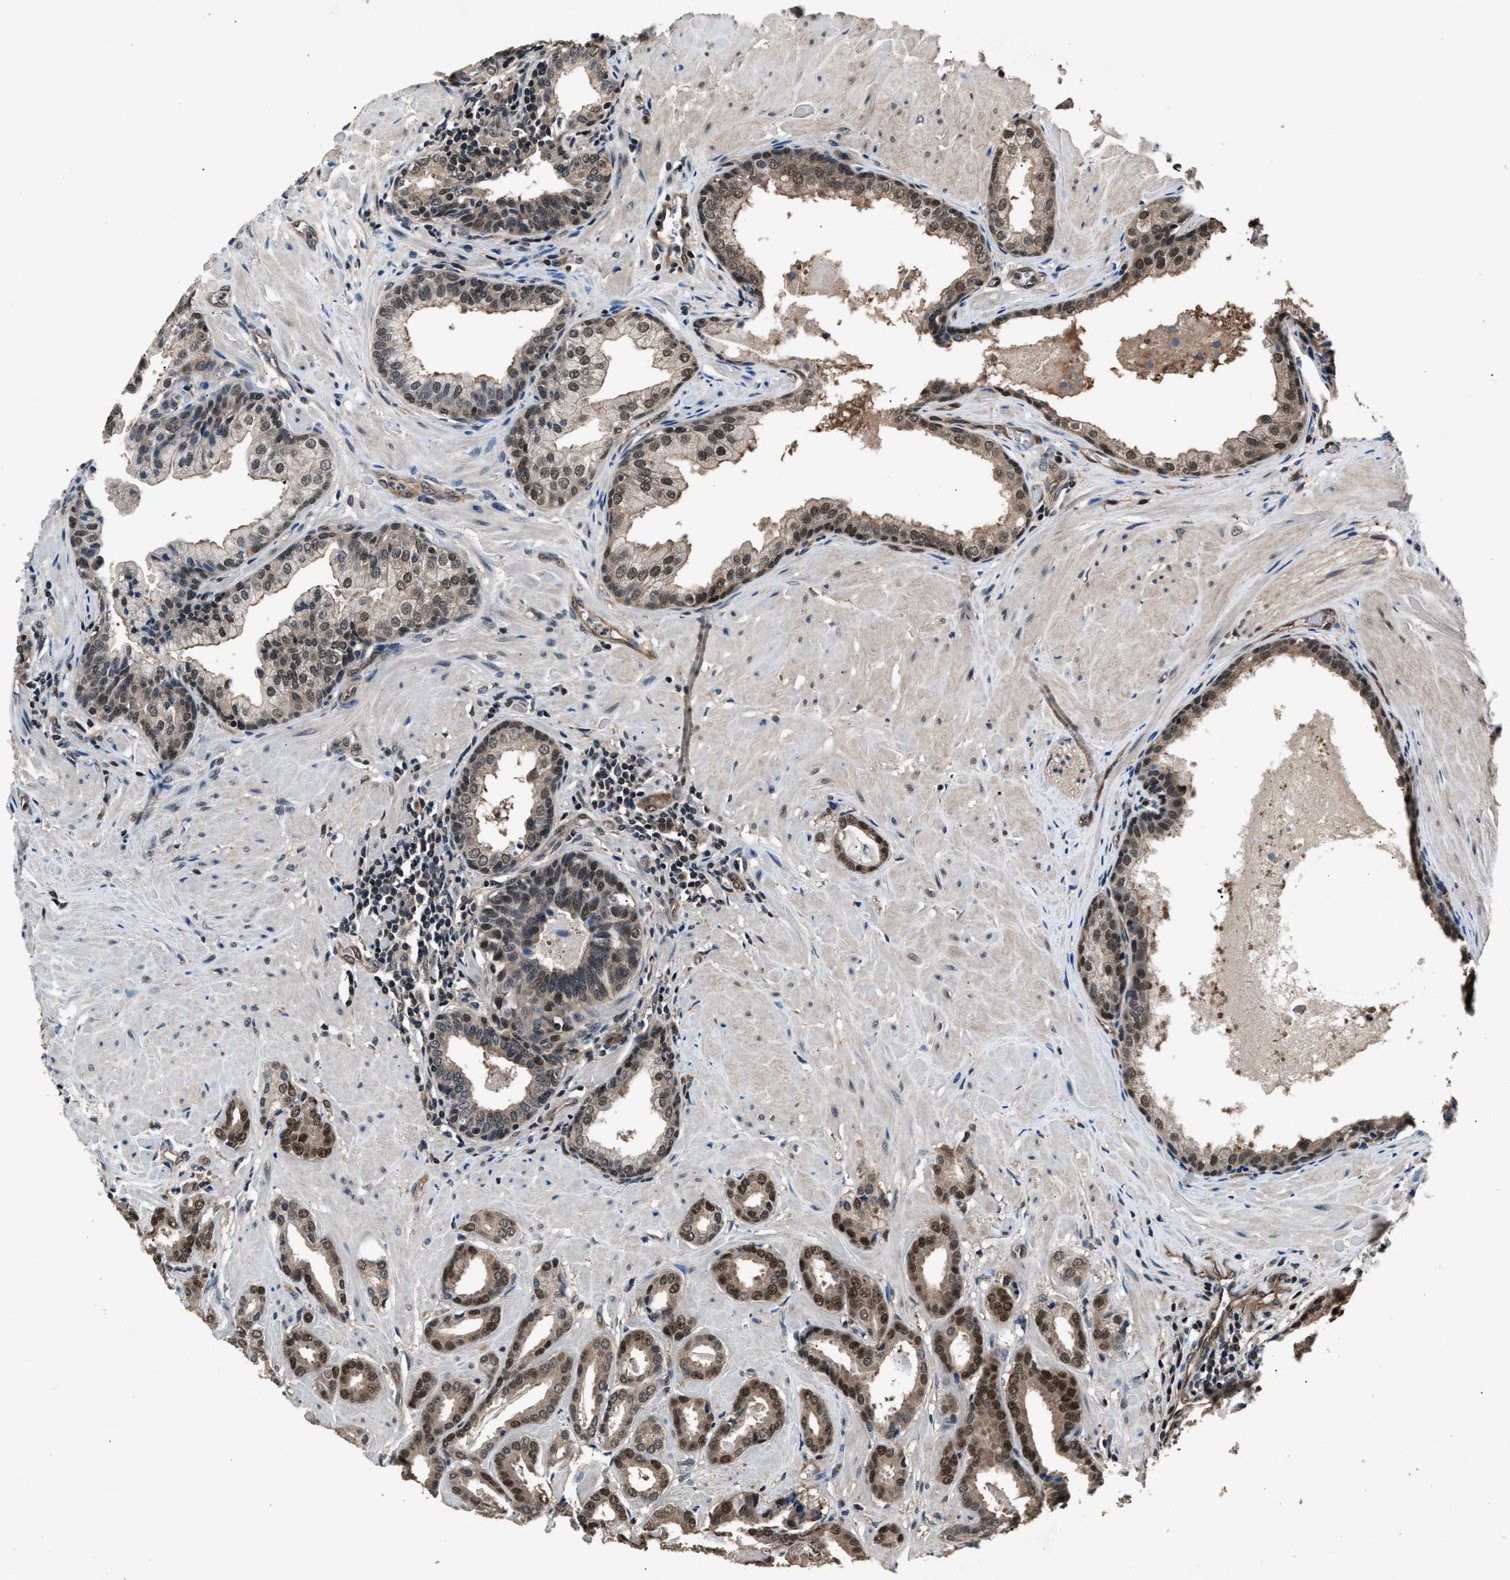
{"staining": {"intensity": "moderate", "quantity": "25%-75%", "location": "cytoplasmic/membranous,nuclear"}, "tissue": "prostate cancer", "cell_type": "Tumor cells", "image_type": "cancer", "snomed": [{"axis": "morphology", "description": "Adenocarcinoma, Low grade"}, {"axis": "topography", "description": "Prostate"}], "caption": "Prostate cancer stained for a protein shows moderate cytoplasmic/membranous and nuclear positivity in tumor cells.", "gene": "DFFA", "patient": {"sex": "male", "age": 53}}